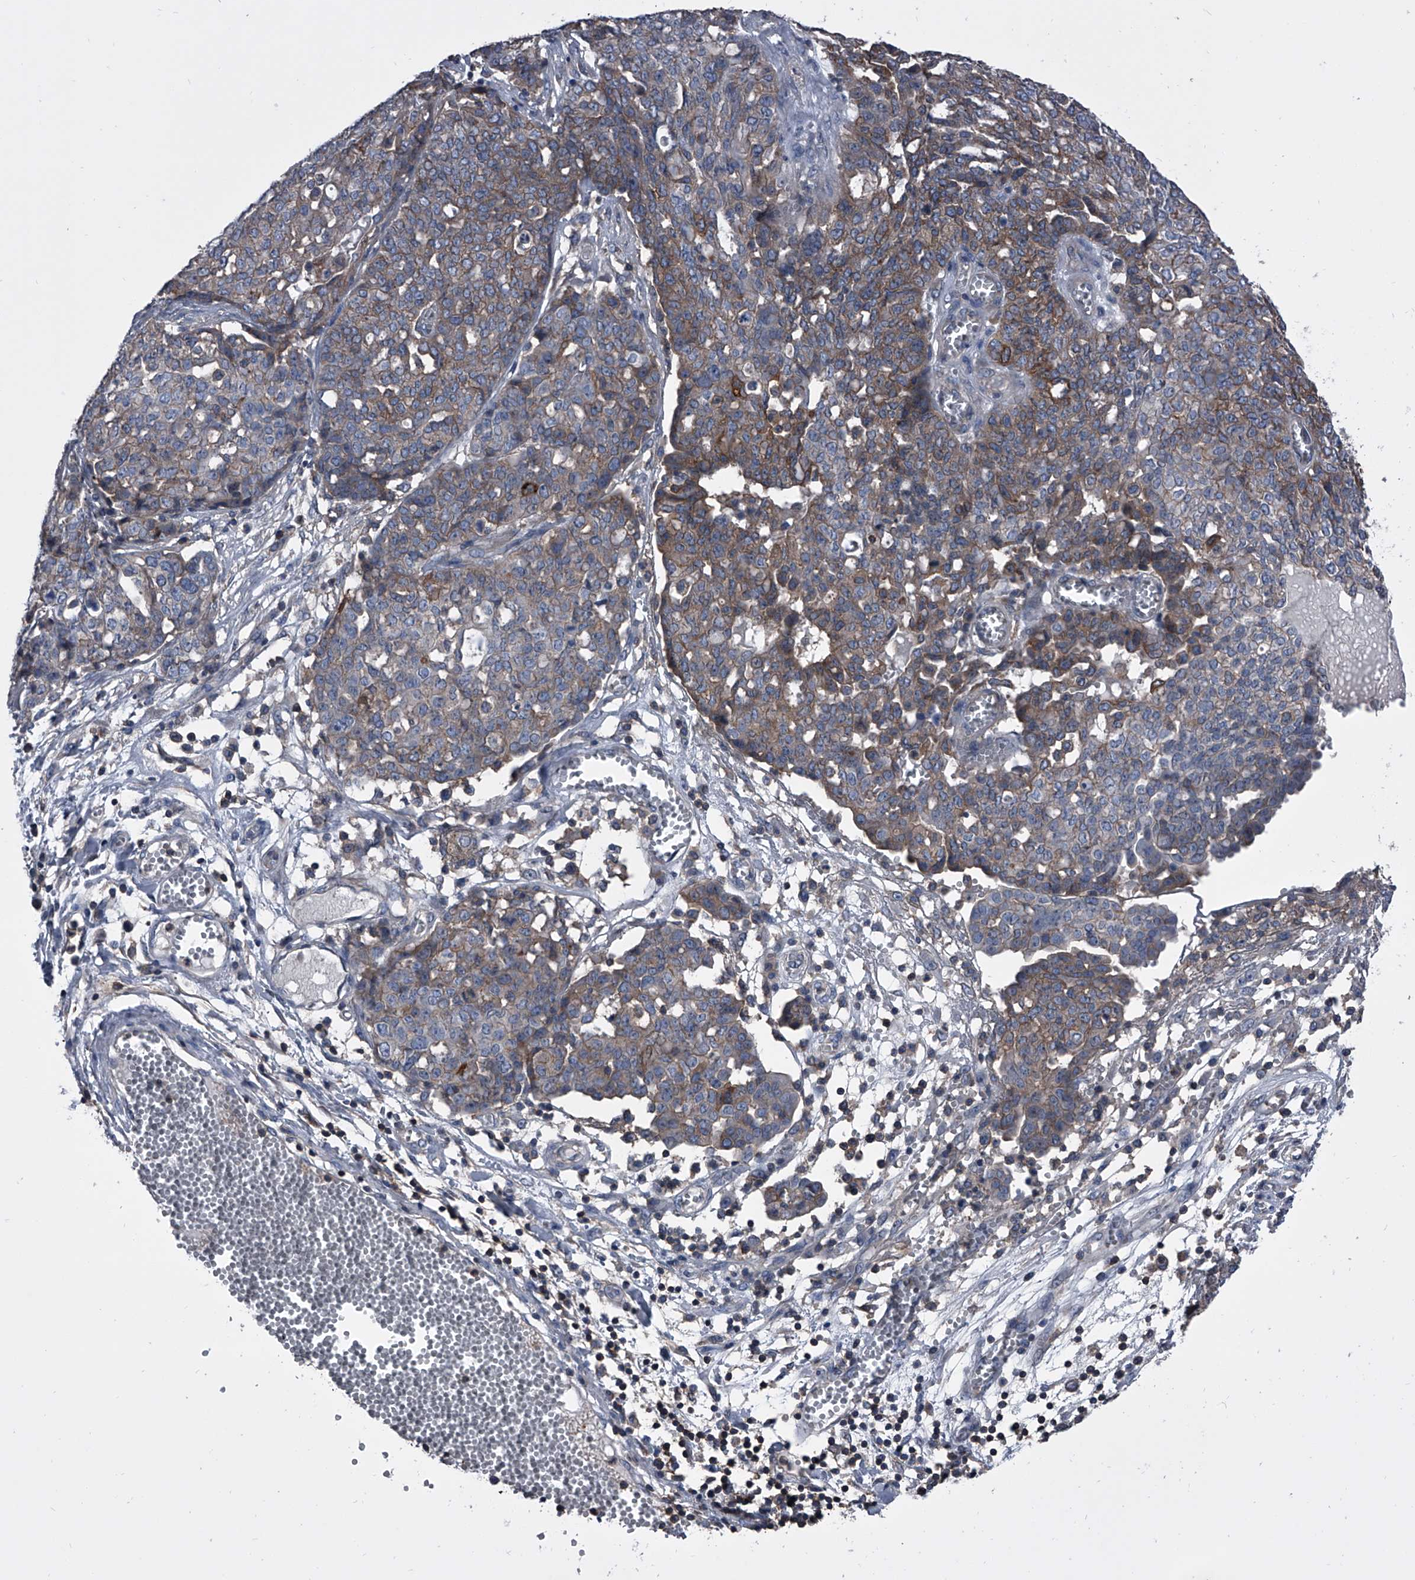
{"staining": {"intensity": "moderate", "quantity": "<25%", "location": "cytoplasmic/membranous"}, "tissue": "ovarian cancer", "cell_type": "Tumor cells", "image_type": "cancer", "snomed": [{"axis": "morphology", "description": "Cystadenocarcinoma, serous, NOS"}, {"axis": "topography", "description": "Soft tissue"}, {"axis": "topography", "description": "Ovary"}], "caption": "Ovarian cancer (serous cystadenocarcinoma) stained with DAB (3,3'-diaminobenzidine) IHC exhibits low levels of moderate cytoplasmic/membranous positivity in approximately <25% of tumor cells.", "gene": "PIP5K1A", "patient": {"sex": "female", "age": 57}}